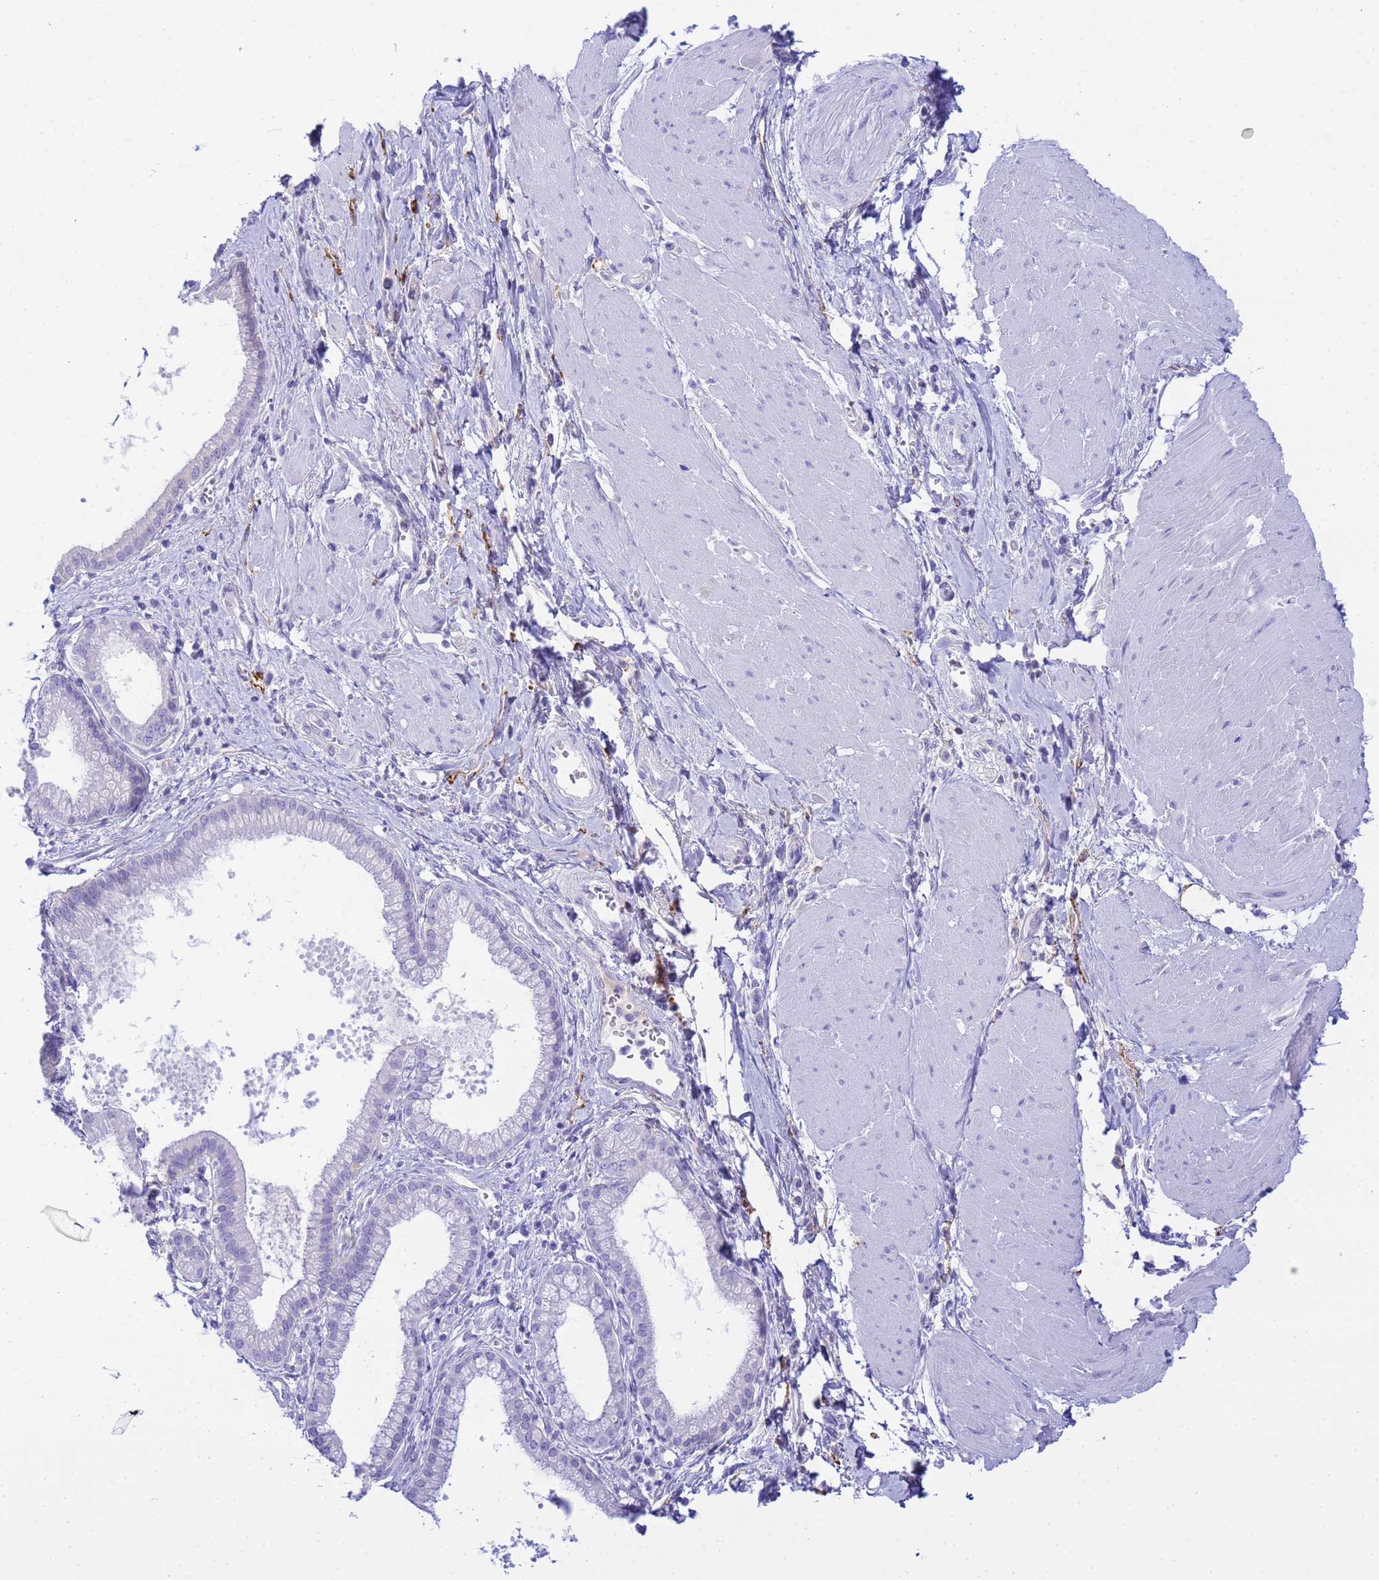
{"staining": {"intensity": "negative", "quantity": "none", "location": "none"}, "tissue": "pancreatic cancer", "cell_type": "Tumor cells", "image_type": "cancer", "snomed": [{"axis": "morphology", "description": "Adenocarcinoma, NOS"}, {"axis": "topography", "description": "Pancreas"}], "caption": "Human pancreatic cancer (adenocarcinoma) stained for a protein using IHC shows no staining in tumor cells.", "gene": "AQP12A", "patient": {"sex": "male", "age": 78}}